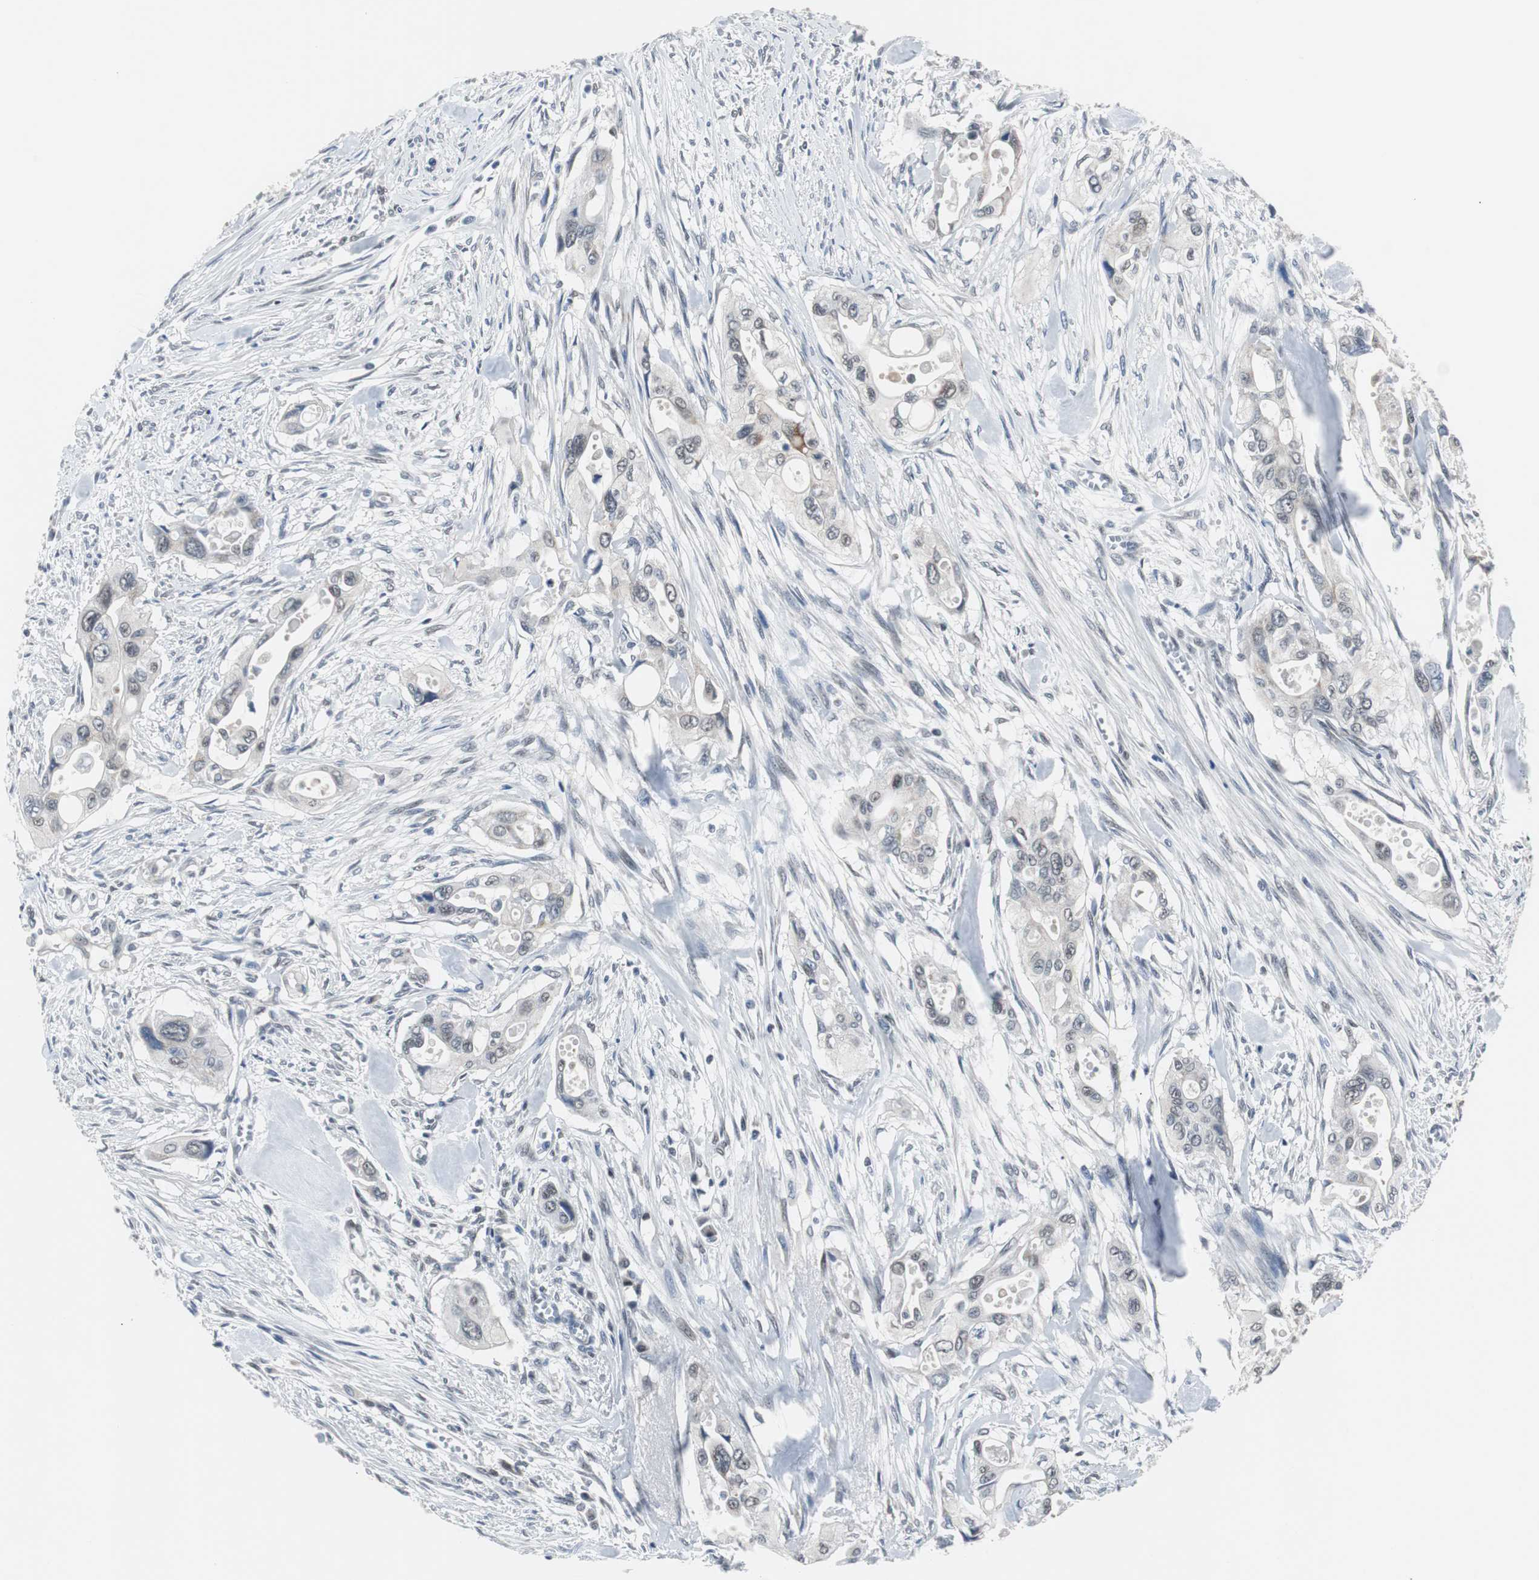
{"staining": {"intensity": "negative", "quantity": "none", "location": "none"}, "tissue": "pancreatic cancer", "cell_type": "Tumor cells", "image_type": "cancer", "snomed": [{"axis": "morphology", "description": "Adenocarcinoma, NOS"}, {"axis": "topography", "description": "Pancreas"}], "caption": "An immunohistochemistry histopathology image of pancreatic adenocarcinoma is shown. There is no staining in tumor cells of pancreatic adenocarcinoma.", "gene": "ZHX2", "patient": {"sex": "male", "age": 77}}